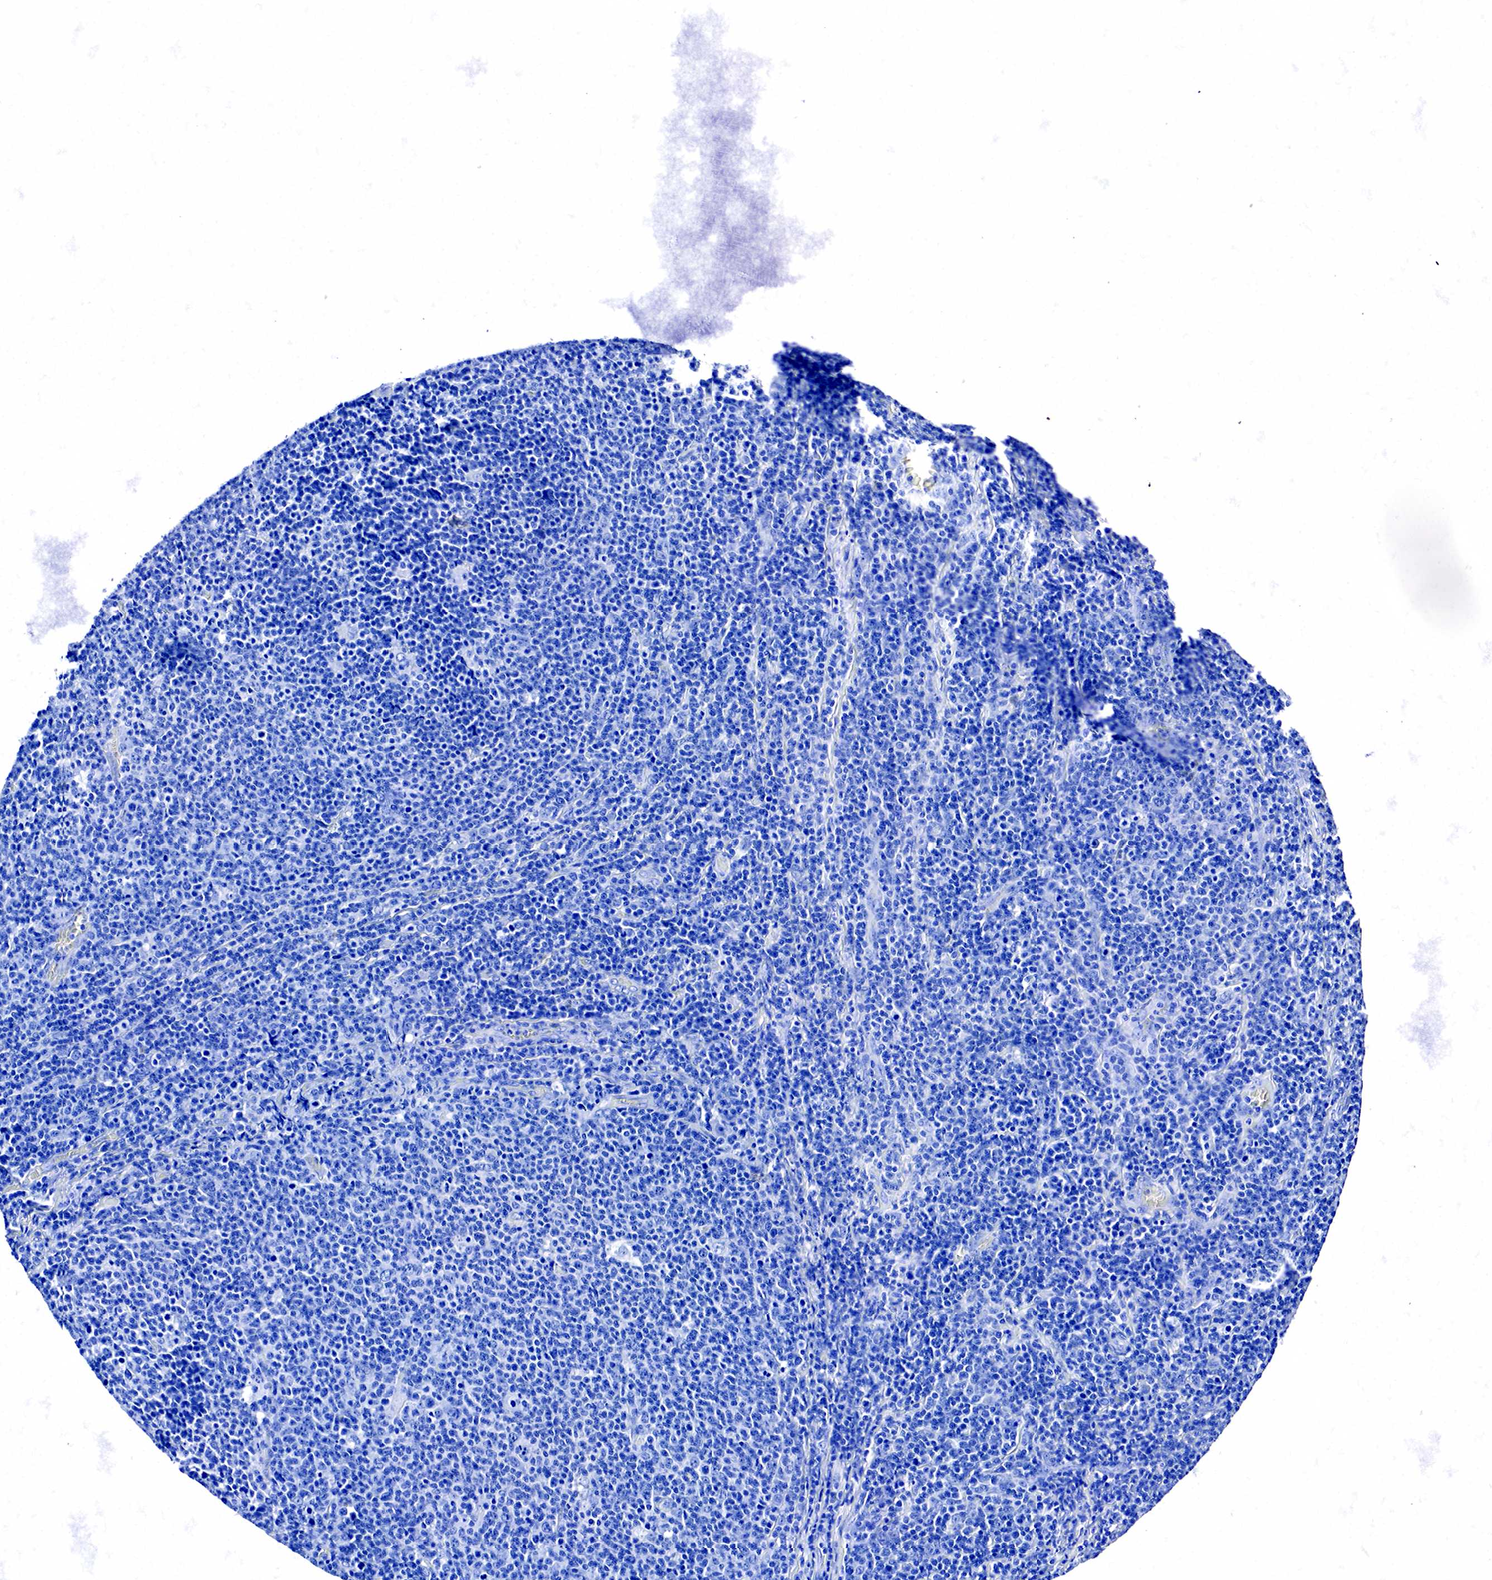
{"staining": {"intensity": "negative", "quantity": "none", "location": "none"}, "tissue": "lymphoma", "cell_type": "Tumor cells", "image_type": "cancer", "snomed": [{"axis": "morphology", "description": "Malignant lymphoma, non-Hodgkin's type, Low grade"}, {"axis": "topography", "description": "Lymph node"}], "caption": "Human low-grade malignant lymphoma, non-Hodgkin's type stained for a protein using IHC demonstrates no expression in tumor cells.", "gene": "ACP3", "patient": {"sex": "male", "age": 74}}